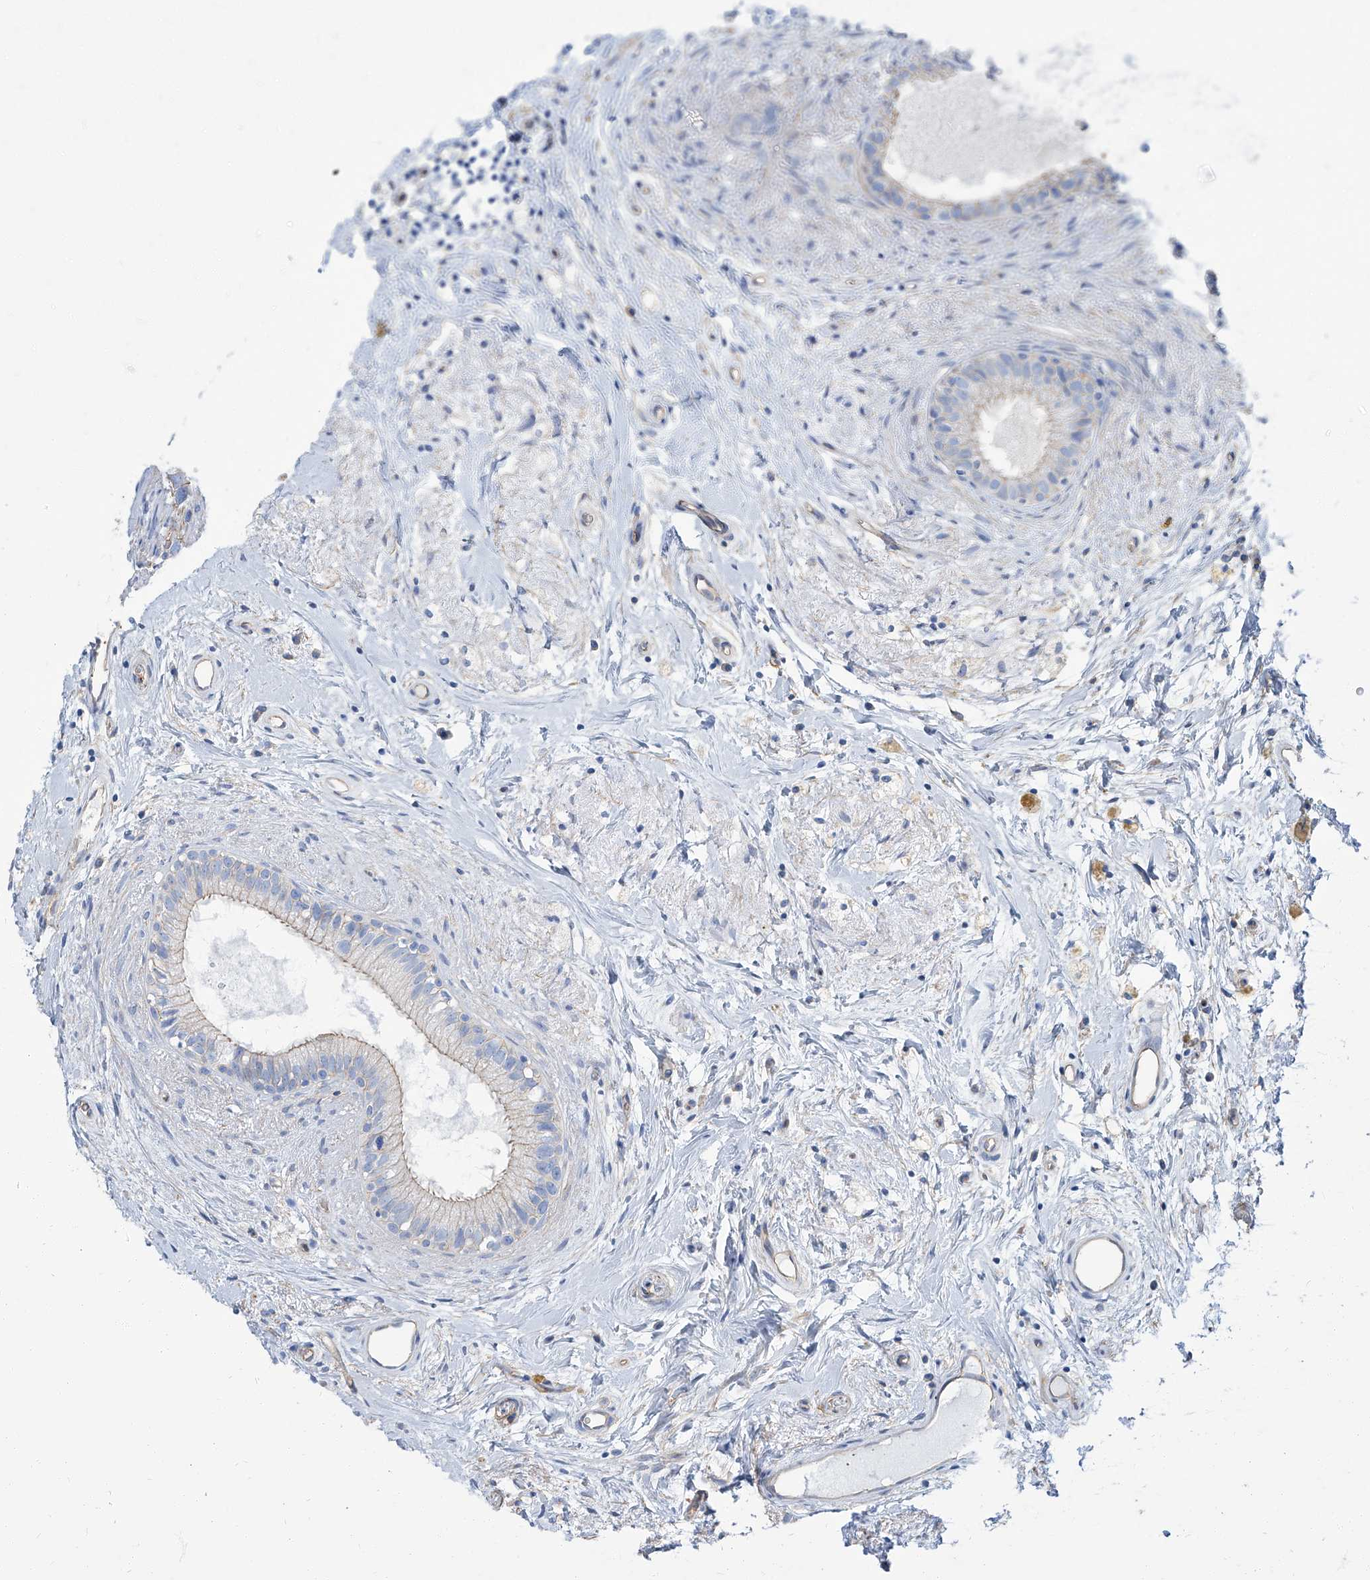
{"staining": {"intensity": "weak", "quantity": "25%-75%", "location": "cytoplasmic/membranous"}, "tissue": "epididymis", "cell_type": "Glandular cells", "image_type": "normal", "snomed": [{"axis": "morphology", "description": "Normal tissue, NOS"}, {"axis": "topography", "description": "Epididymis"}], "caption": "Immunohistochemistry (IHC) image of normal epididymis: human epididymis stained using IHC reveals low levels of weak protein expression localized specifically in the cytoplasmic/membranous of glandular cells, appearing as a cytoplasmic/membranous brown color.", "gene": "TXLNB", "patient": {"sex": "male", "age": 80}}